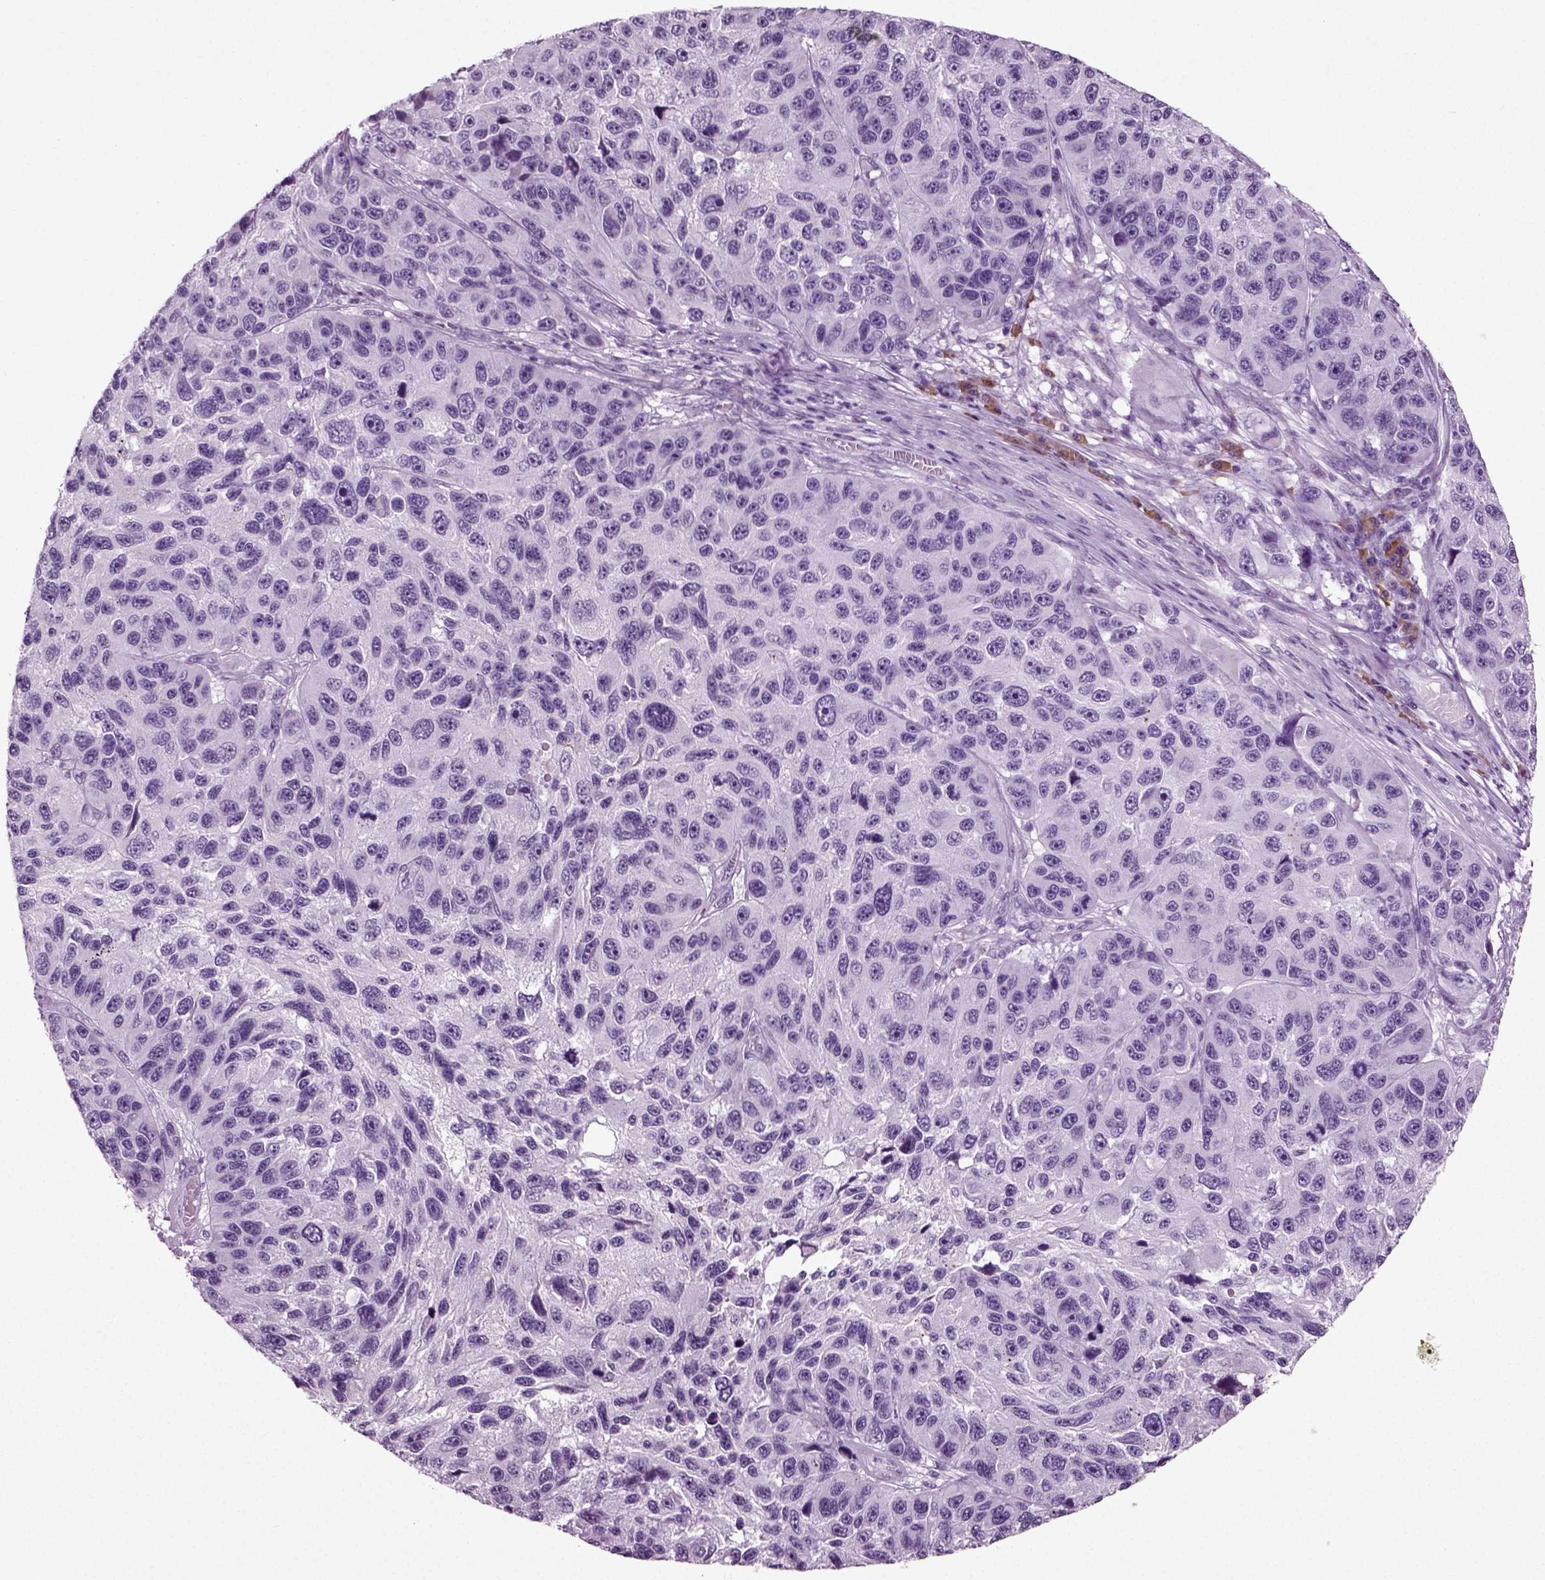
{"staining": {"intensity": "negative", "quantity": "none", "location": "none"}, "tissue": "melanoma", "cell_type": "Tumor cells", "image_type": "cancer", "snomed": [{"axis": "morphology", "description": "Malignant melanoma, NOS"}, {"axis": "topography", "description": "Skin"}], "caption": "IHC photomicrograph of human malignant melanoma stained for a protein (brown), which demonstrates no staining in tumor cells.", "gene": "SLC26A8", "patient": {"sex": "male", "age": 53}}